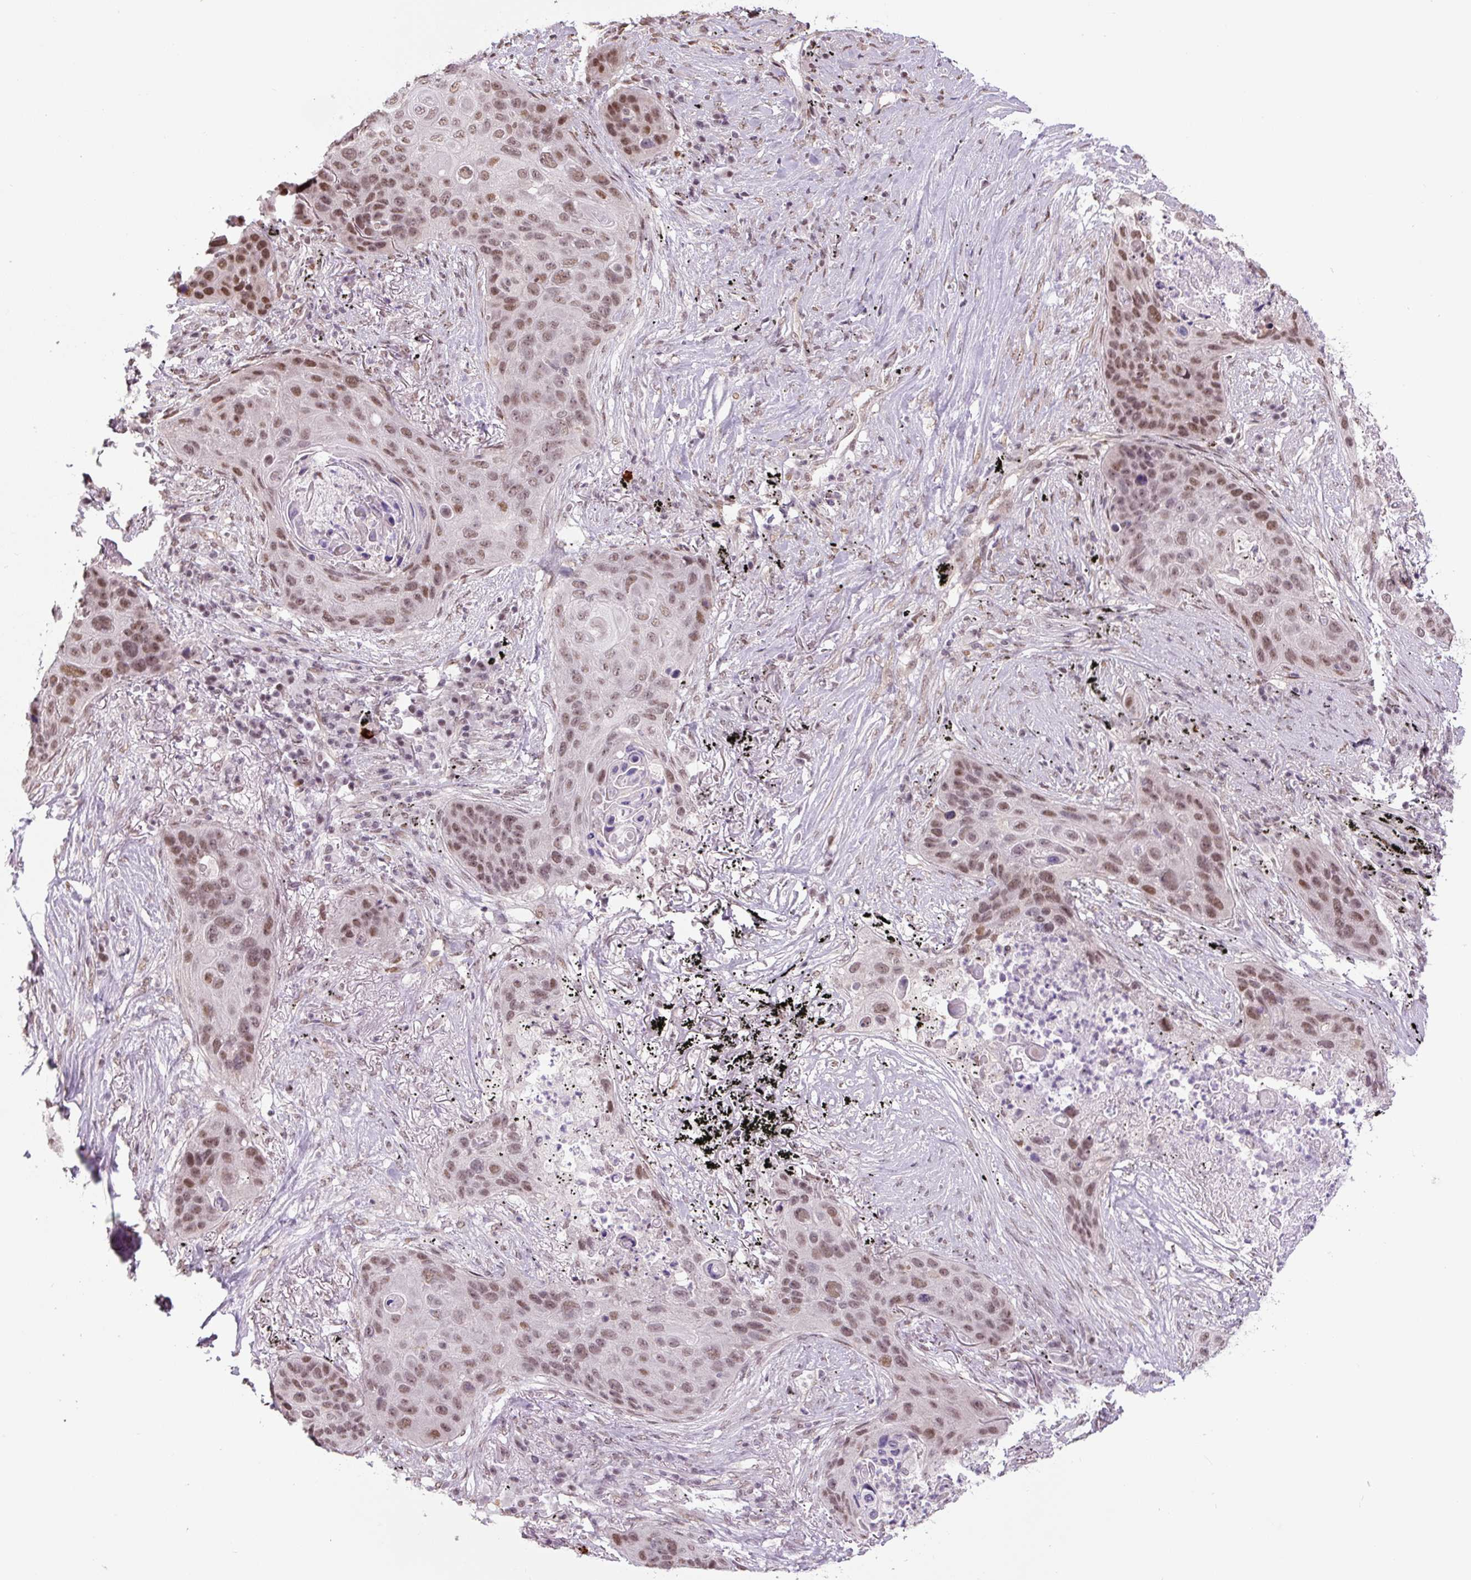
{"staining": {"intensity": "moderate", "quantity": ">75%", "location": "nuclear"}, "tissue": "lung cancer", "cell_type": "Tumor cells", "image_type": "cancer", "snomed": [{"axis": "morphology", "description": "Squamous cell carcinoma, NOS"}, {"axis": "topography", "description": "Lung"}], "caption": "The histopathology image exhibits a brown stain indicating the presence of a protein in the nuclear of tumor cells in lung cancer.", "gene": "TCFL5", "patient": {"sex": "female", "age": 63}}